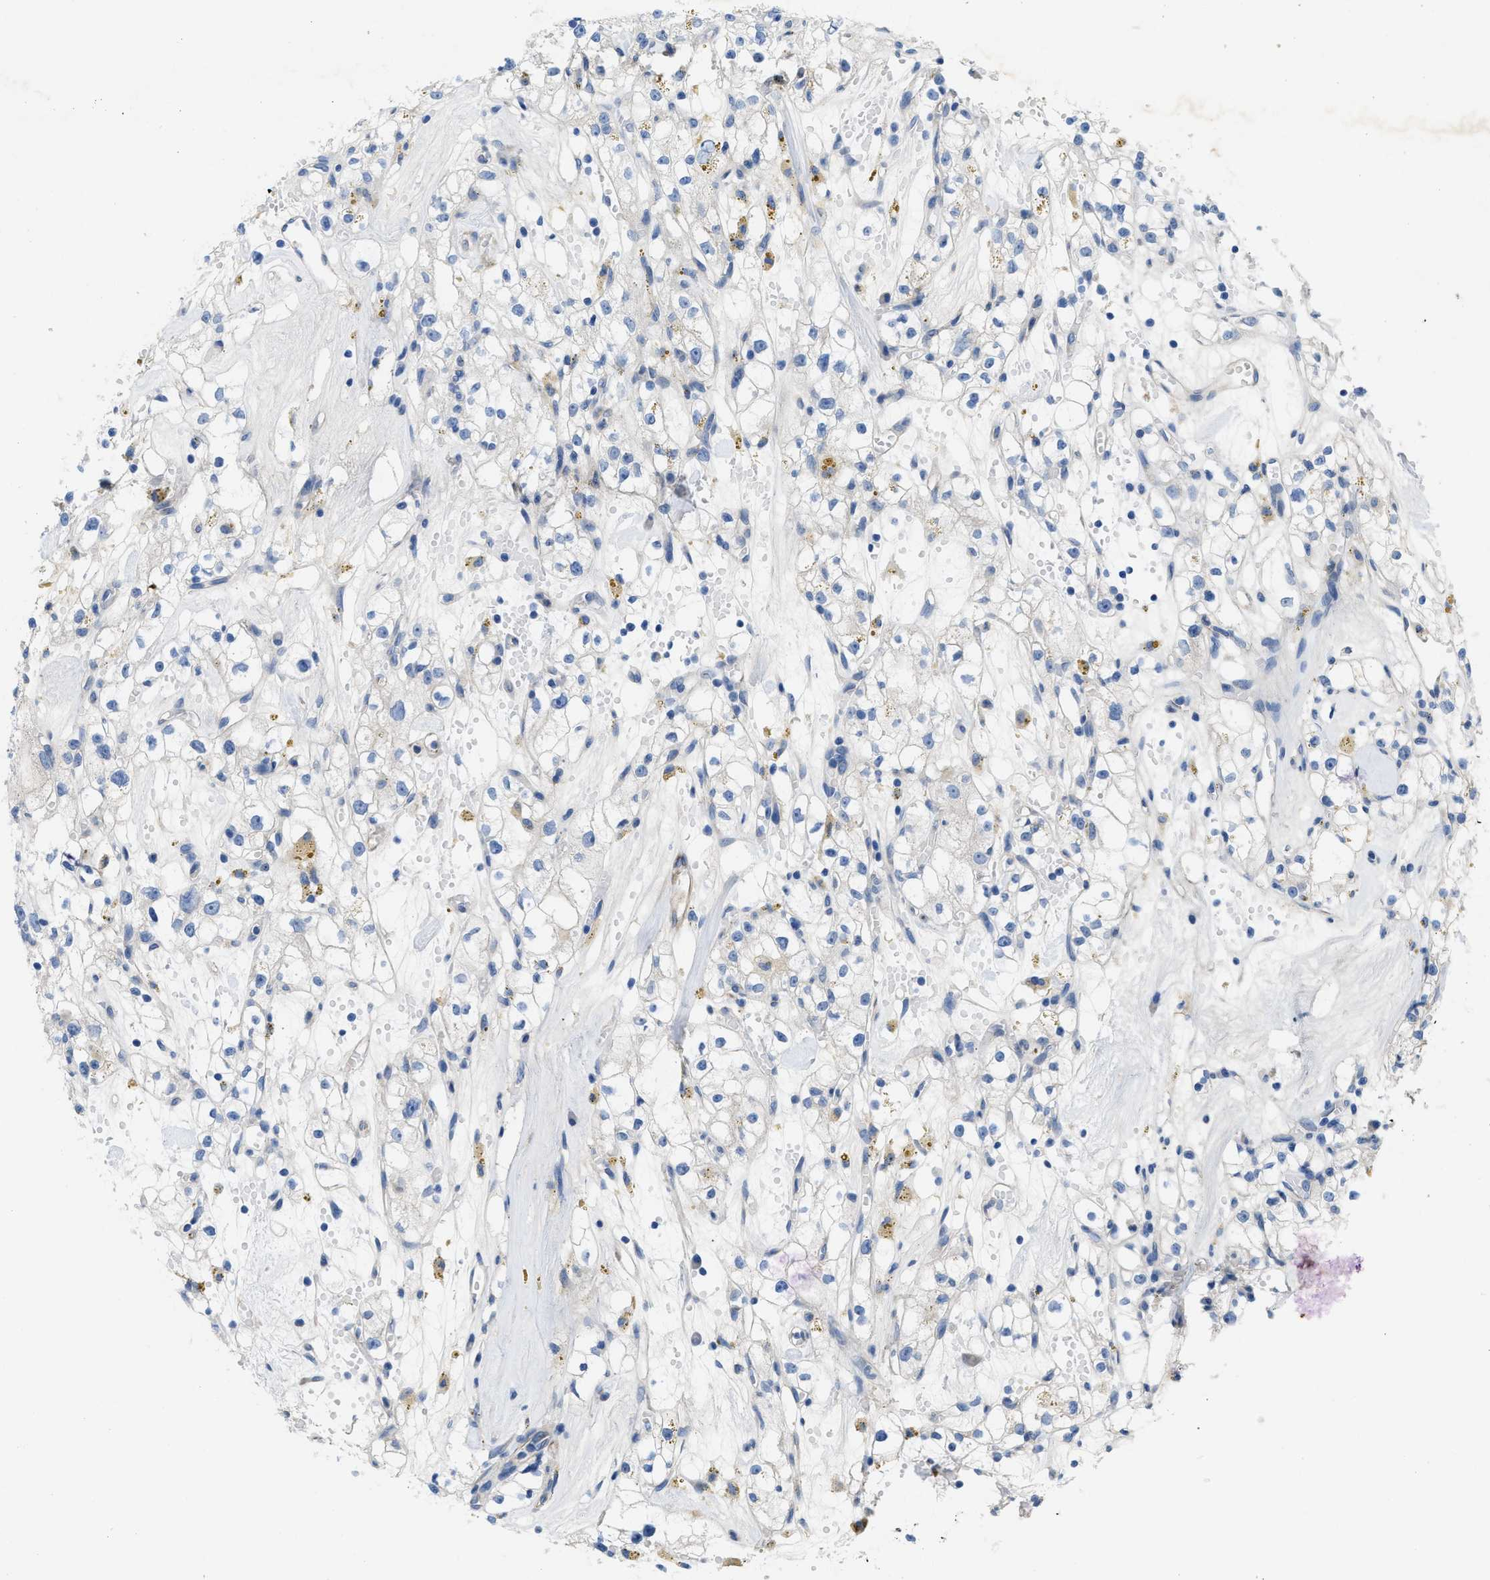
{"staining": {"intensity": "negative", "quantity": "none", "location": "none"}, "tissue": "renal cancer", "cell_type": "Tumor cells", "image_type": "cancer", "snomed": [{"axis": "morphology", "description": "Adenocarcinoma, NOS"}, {"axis": "topography", "description": "Kidney"}], "caption": "Photomicrograph shows no protein expression in tumor cells of renal cancer tissue.", "gene": "CPA2", "patient": {"sex": "male", "age": 56}}